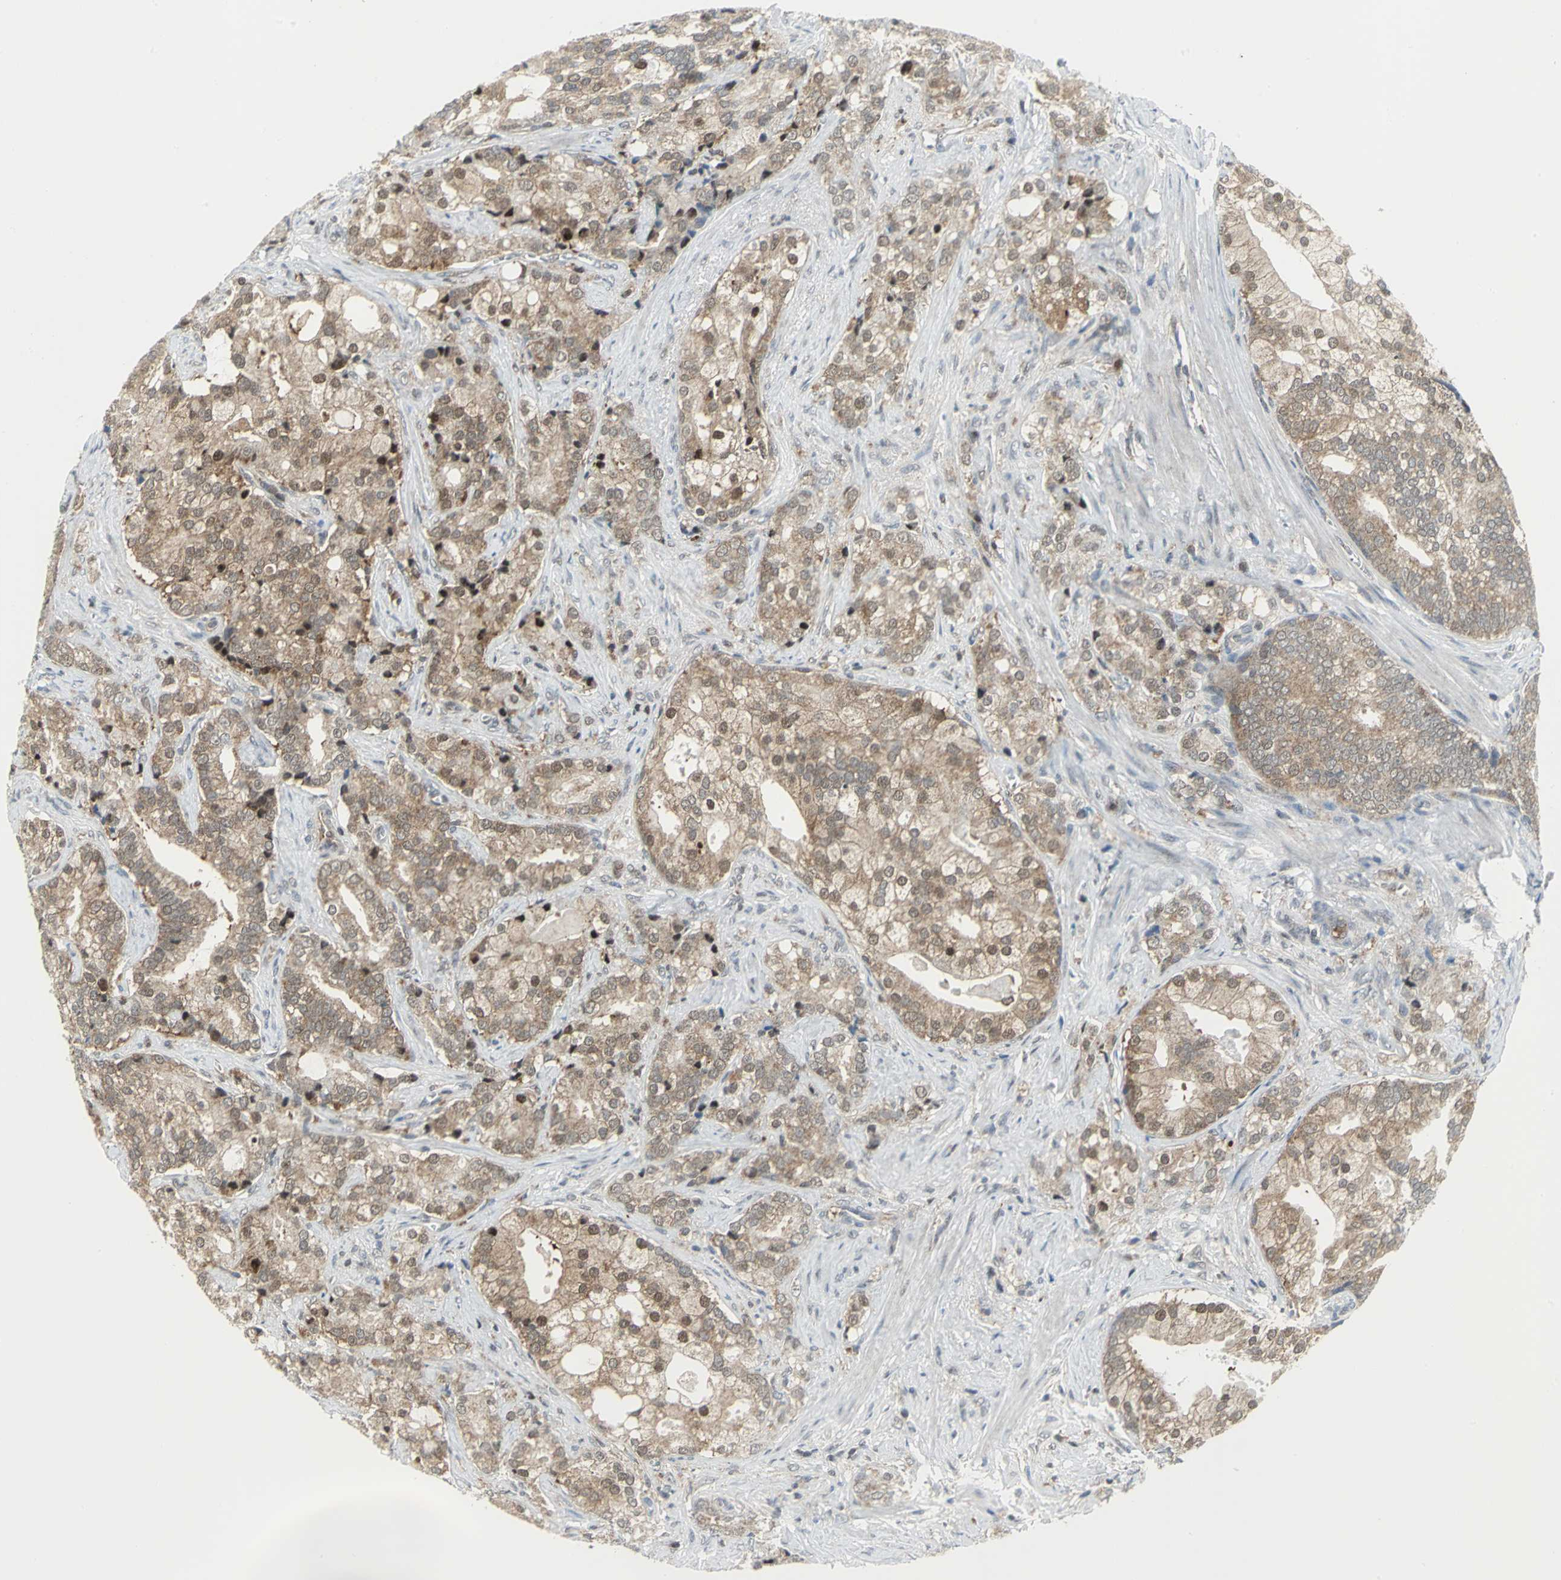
{"staining": {"intensity": "moderate", "quantity": ">75%", "location": "cytoplasmic/membranous"}, "tissue": "prostate cancer", "cell_type": "Tumor cells", "image_type": "cancer", "snomed": [{"axis": "morphology", "description": "Adenocarcinoma, Low grade"}, {"axis": "topography", "description": "Prostate"}], "caption": "Immunohistochemical staining of prostate low-grade adenocarcinoma displays medium levels of moderate cytoplasmic/membranous protein expression in about >75% of tumor cells.", "gene": "PSMA4", "patient": {"sex": "male", "age": 58}}